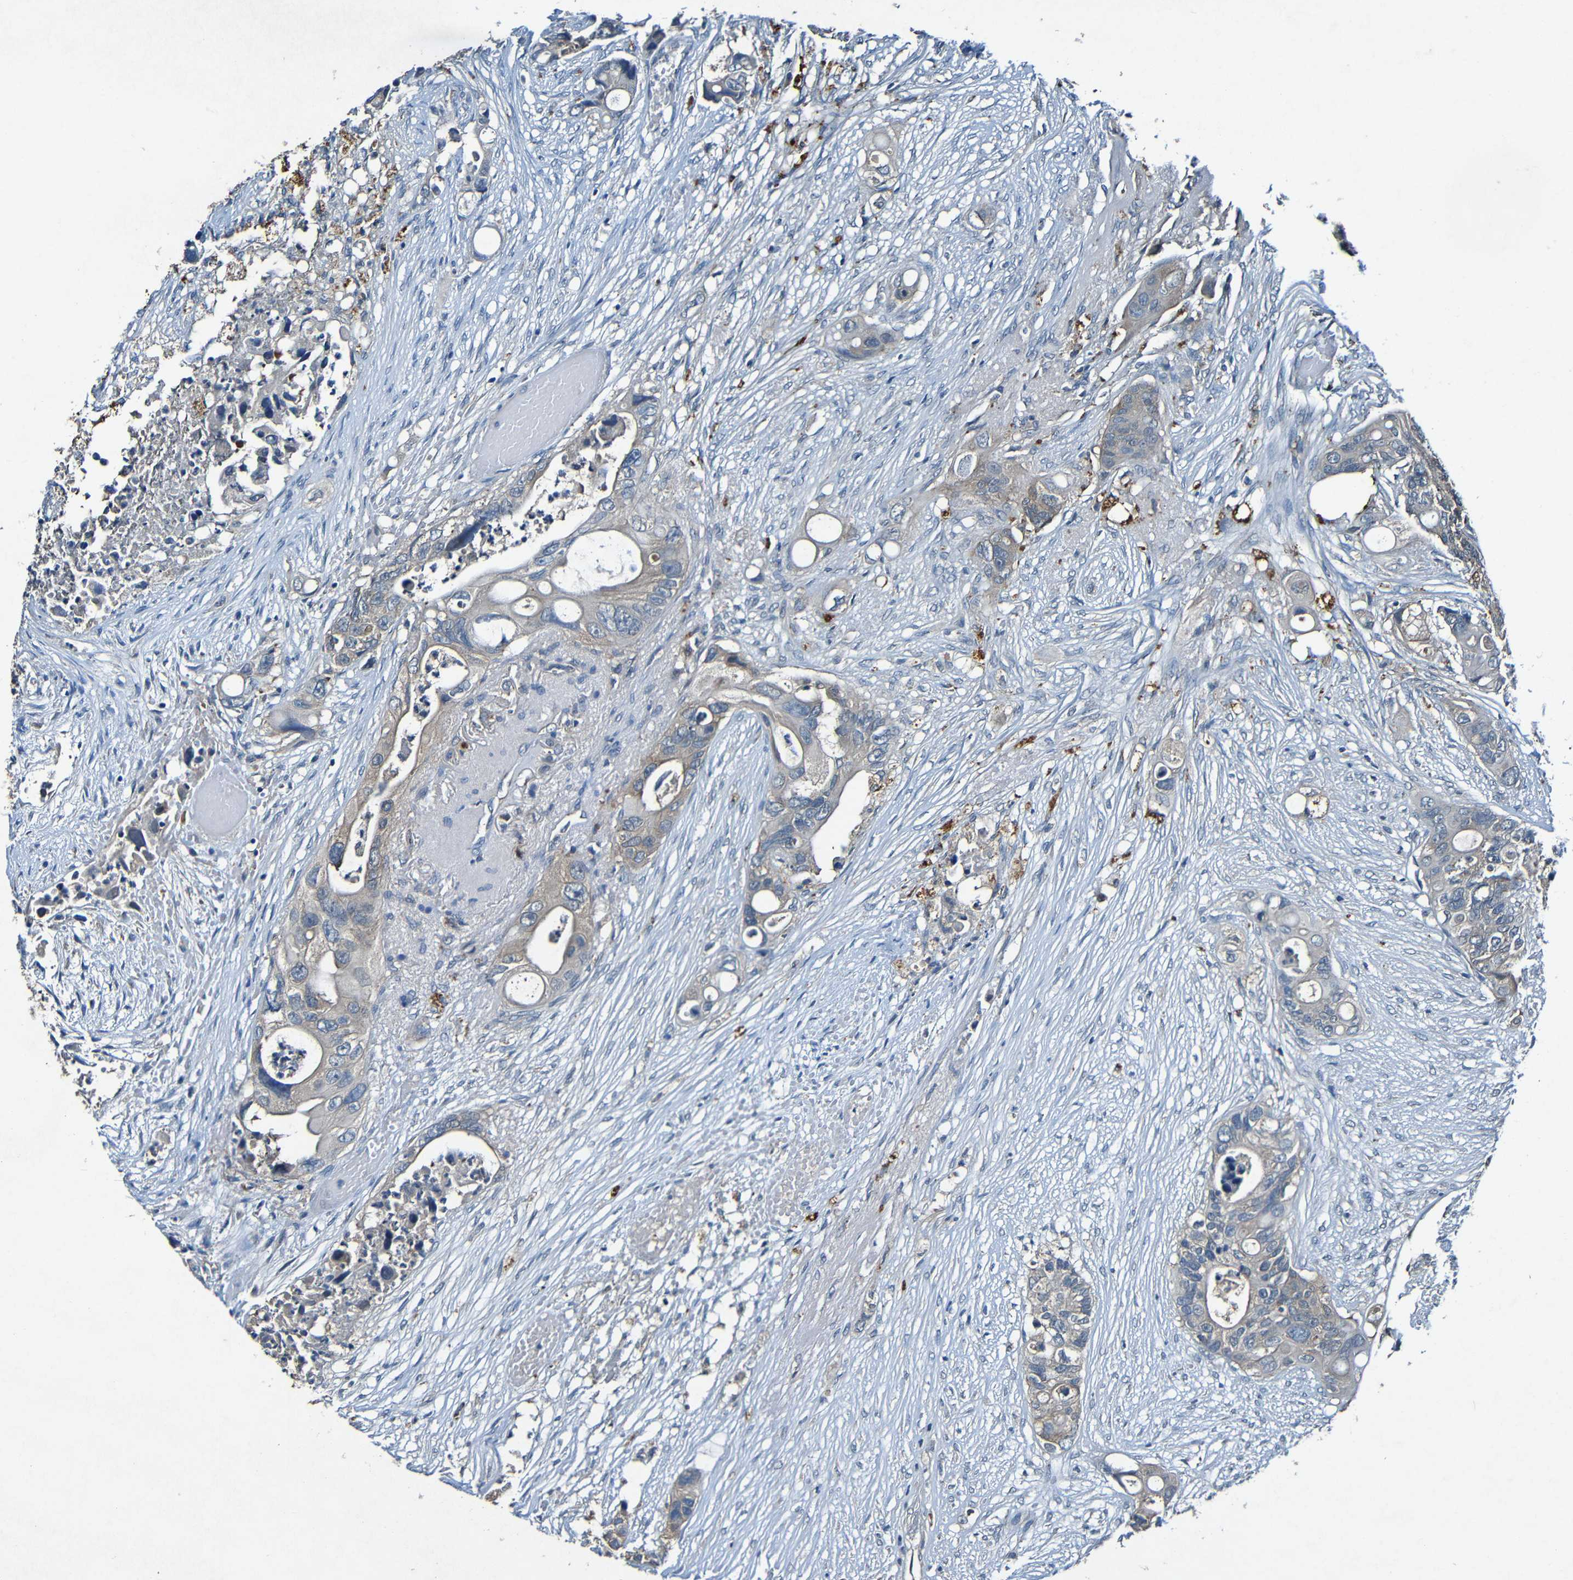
{"staining": {"intensity": "weak", "quantity": "25%-75%", "location": "cytoplasmic/membranous"}, "tissue": "colorectal cancer", "cell_type": "Tumor cells", "image_type": "cancer", "snomed": [{"axis": "morphology", "description": "Adenocarcinoma, NOS"}, {"axis": "topography", "description": "Colon"}], "caption": "High-power microscopy captured an immunohistochemistry histopathology image of colorectal adenocarcinoma, revealing weak cytoplasmic/membranous staining in approximately 25%-75% of tumor cells. The protein is stained brown, and the nuclei are stained in blue (DAB IHC with brightfield microscopy, high magnification).", "gene": "LRRC70", "patient": {"sex": "female", "age": 57}}